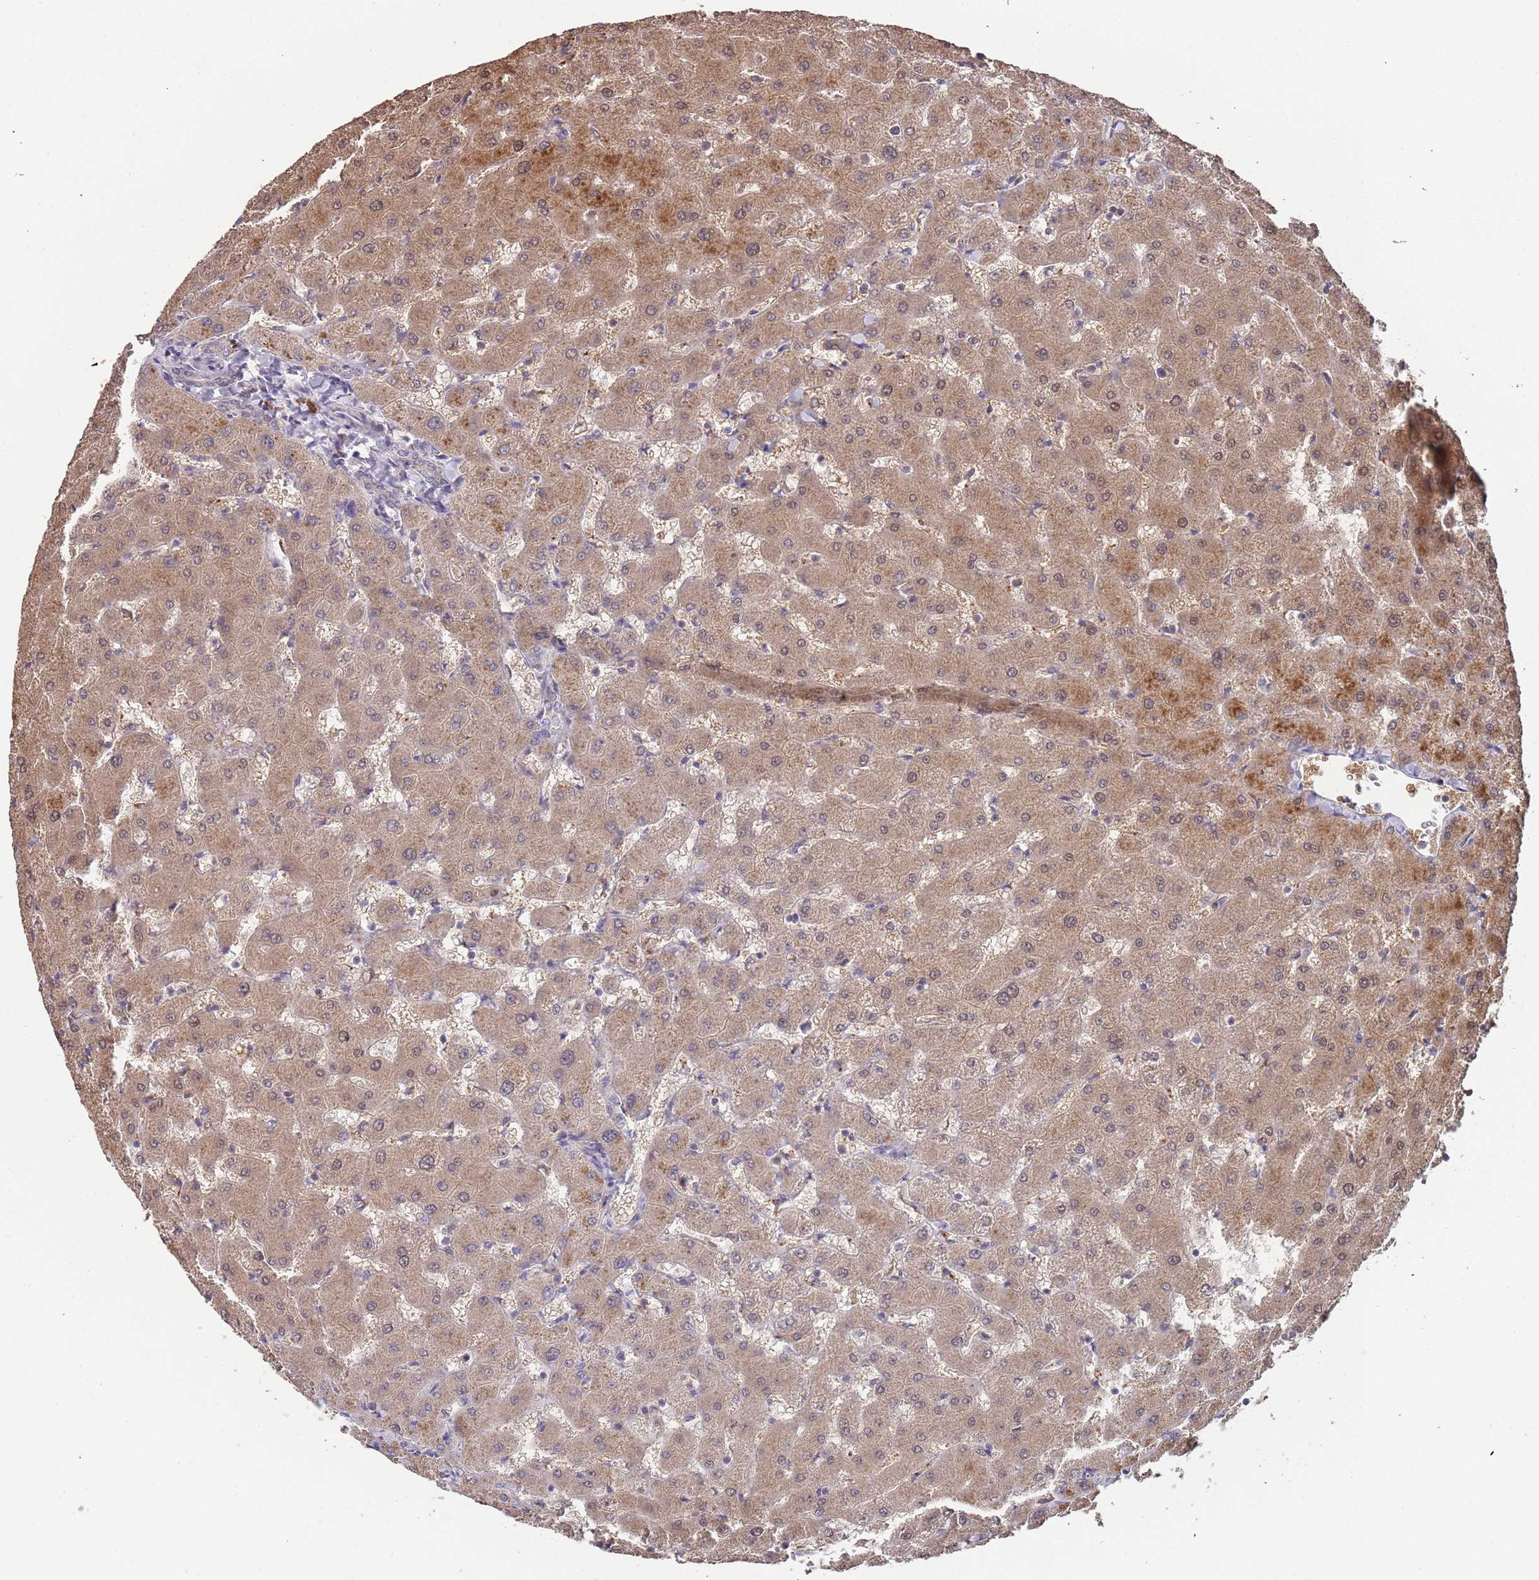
{"staining": {"intensity": "negative", "quantity": "none", "location": "none"}, "tissue": "liver", "cell_type": "Cholangiocytes", "image_type": "normal", "snomed": [{"axis": "morphology", "description": "Normal tissue, NOS"}, {"axis": "topography", "description": "Liver"}], "caption": "Immunohistochemical staining of unremarkable liver exhibits no significant staining in cholangiocytes.", "gene": "TMEM64", "patient": {"sex": "female", "age": 63}}